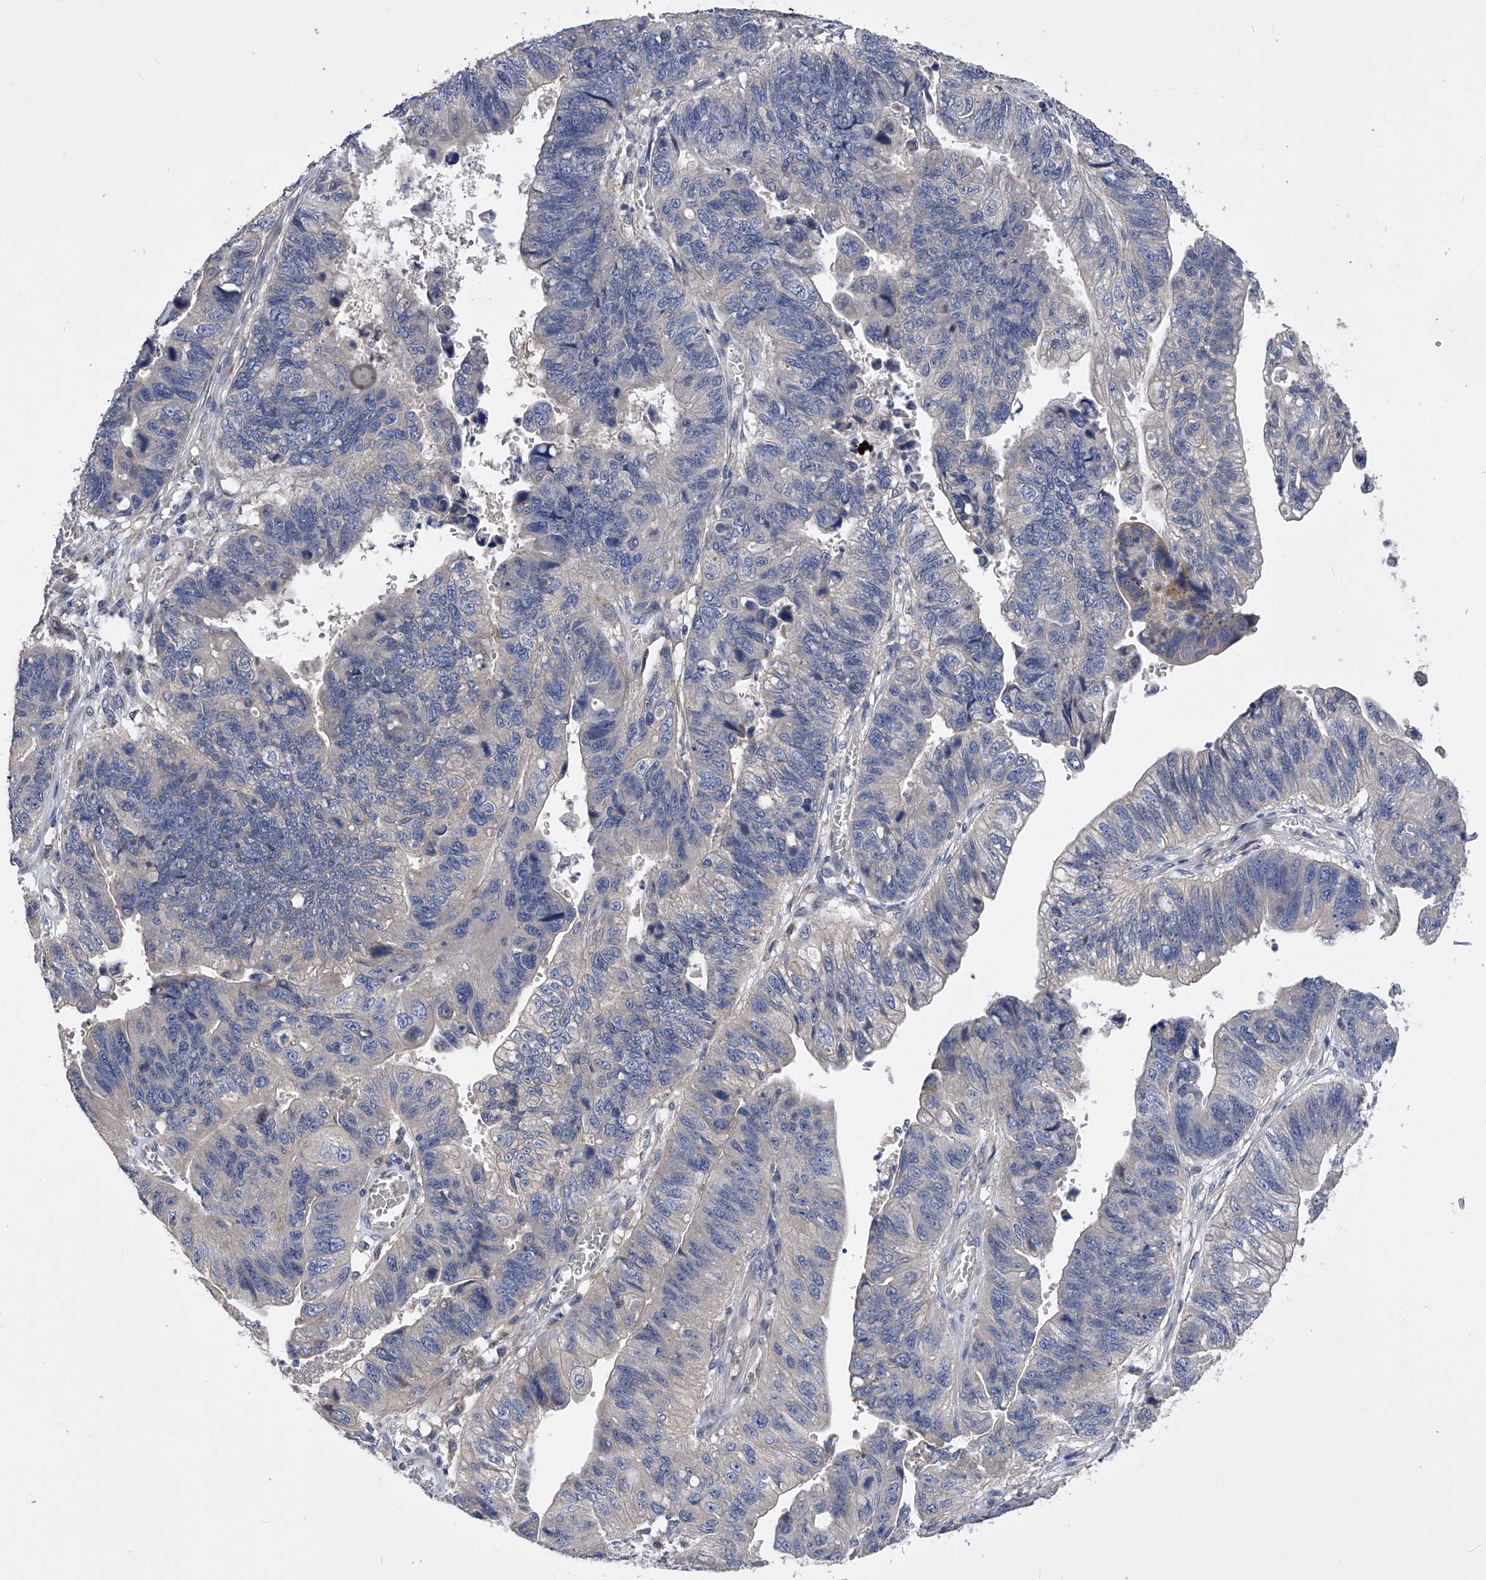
{"staining": {"intensity": "negative", "quantity": "none", "location": "none"}, "tissue": "stomach cancer", "cell_type": "Tumor cells", "image_type": "cancer", "snomed": [{"axis": "morphology", "description": "Adenocarcinoma, NOS"}, {"axis": "topography", "description": "Stomach"}], "caption": "The photomicrograph exhibits no significant positivity in tumor cells of stomach adenocarcinoma.", "gene": "ARL4C", "patient": {"sex": "male", "age": 59}}